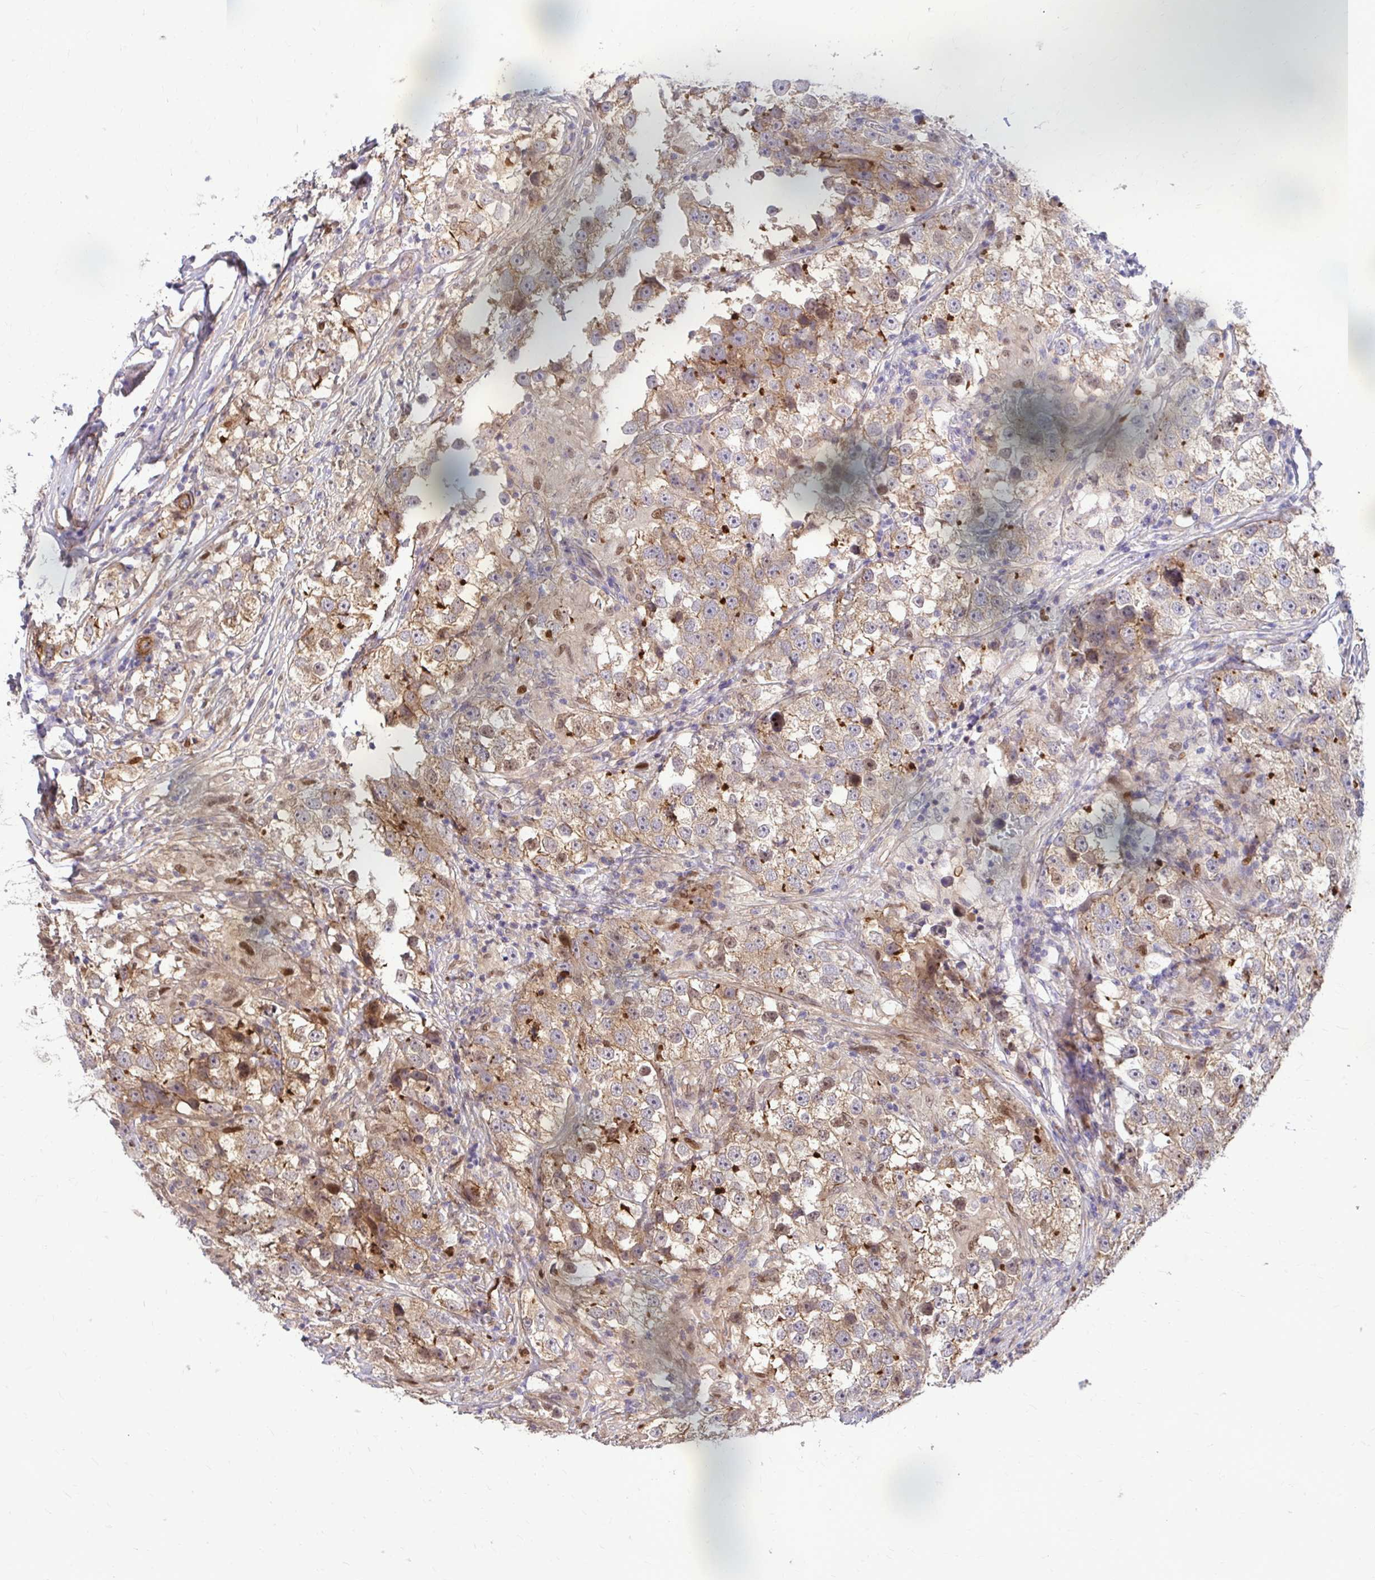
{"staining": {"intensity": "weak", "quantity": ">75%", "location": "cytoplasmic/membranous"}, "tissue": "testis cancer", "cell_type": "Tumor cells", "image_type": "cancer", "snomed": [{"axis": "morphology", "description": "Seminoma, NOS"}, {"axis": "topography", "description": "Testis"}], "caption": "About >75% of tumor cells in seminoma (testis) demonstrate weak cytoplasmic/membranous protein positivity as visualized by brown immunohistochemical staining.", "gene": "TRIP6", "patient": {"sex": "male", "age": 46}}